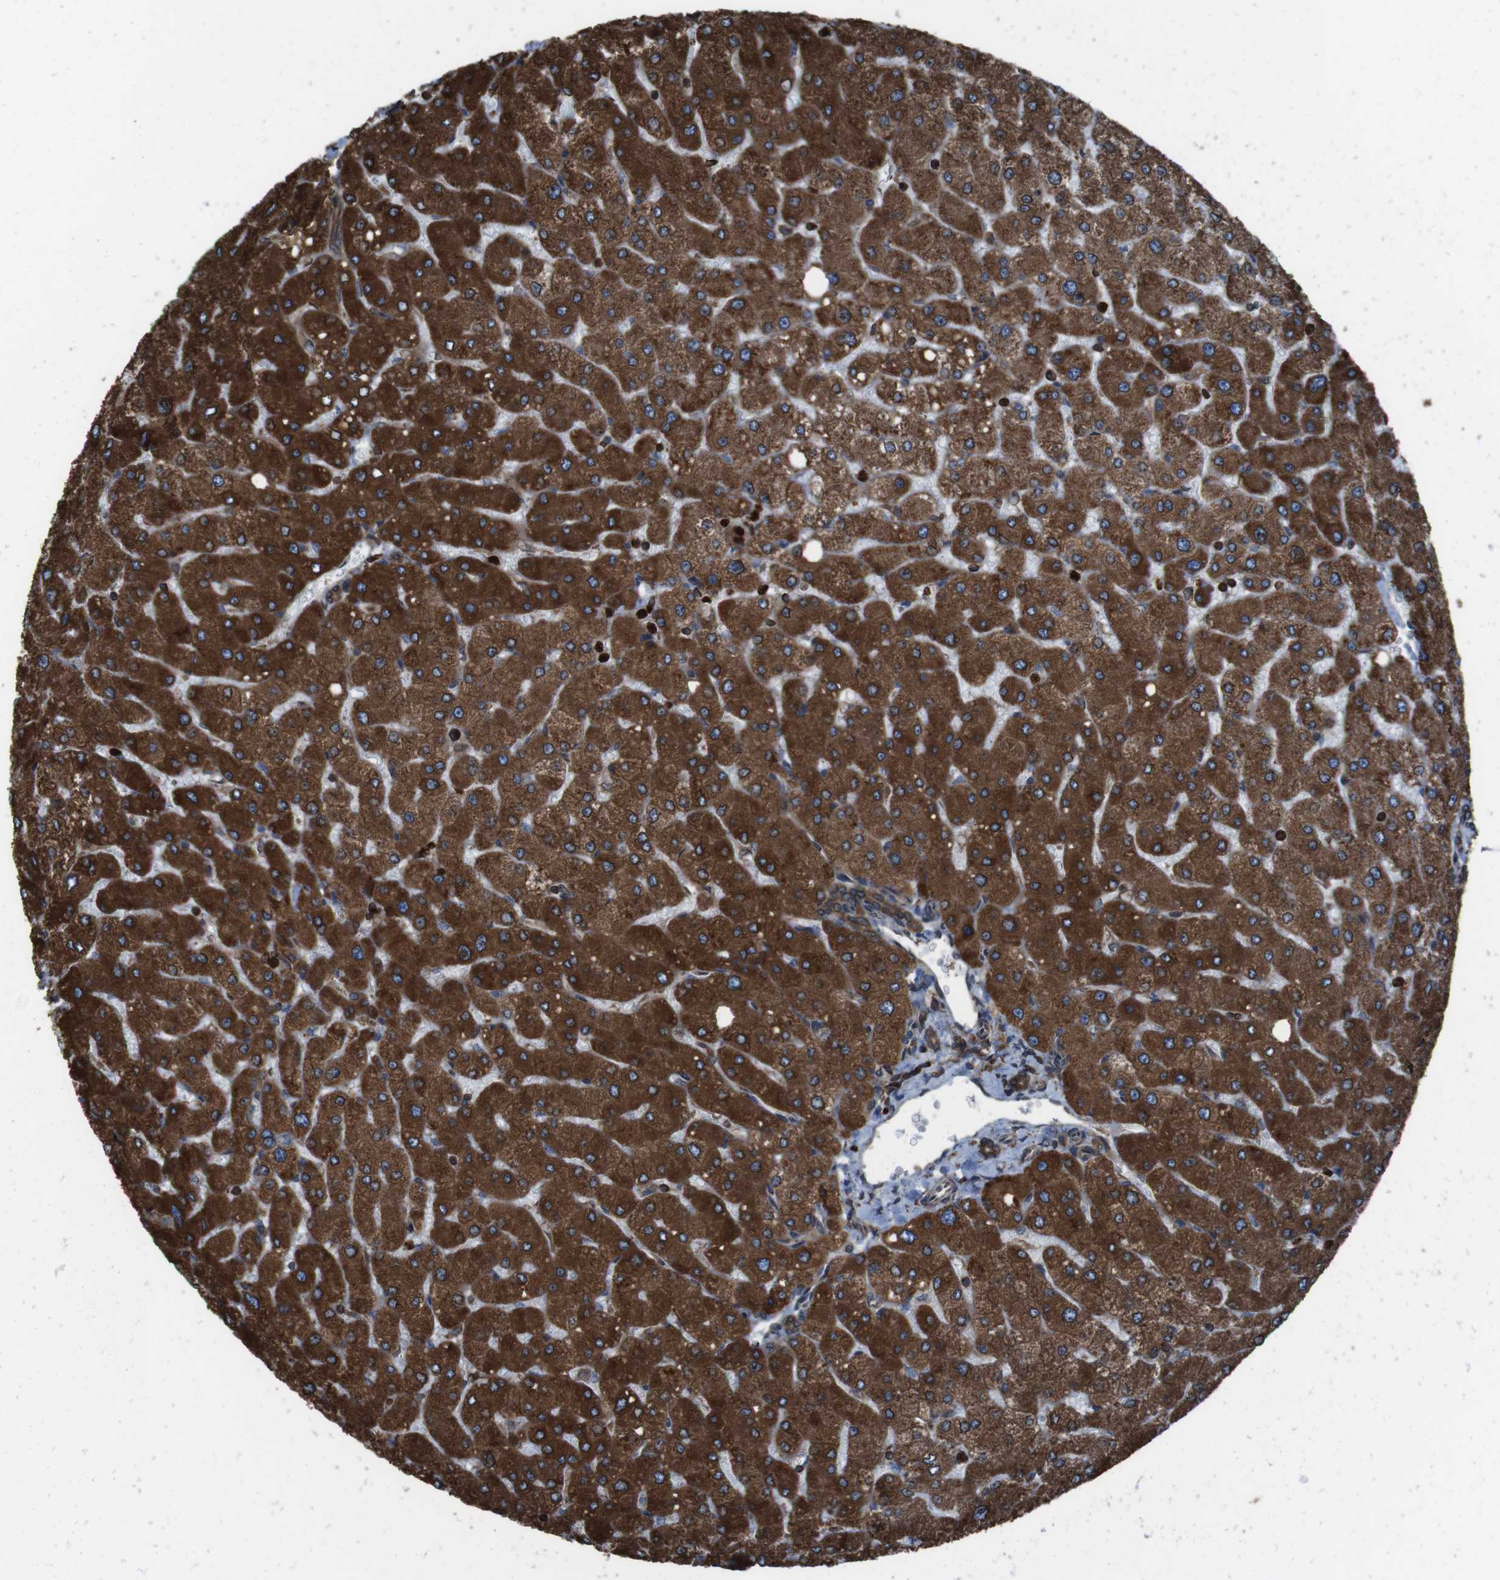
{"staining": {"intensity": "moderate", "quantity": ">75%", "location": "cytoplasmic/membranous"}, "tissue": "liver", "cell_type": "Cholangiocytes", "image_type": "normal", "snomed": [{"axis": "morphology", "description": "Normal tissue, NOS"}, {"axis": "topography", "description": "Liver"}], "caption": "Liver was stained to show a protein in brown. There is medium levels of moderate cytoplasmic/membranous expression in about >75% of cholangiocytes. The protein is shown in brown color, while the nuclei are stained blue.", "gene": "APMAP", "patient": {"sex": "male", "age": 55}}